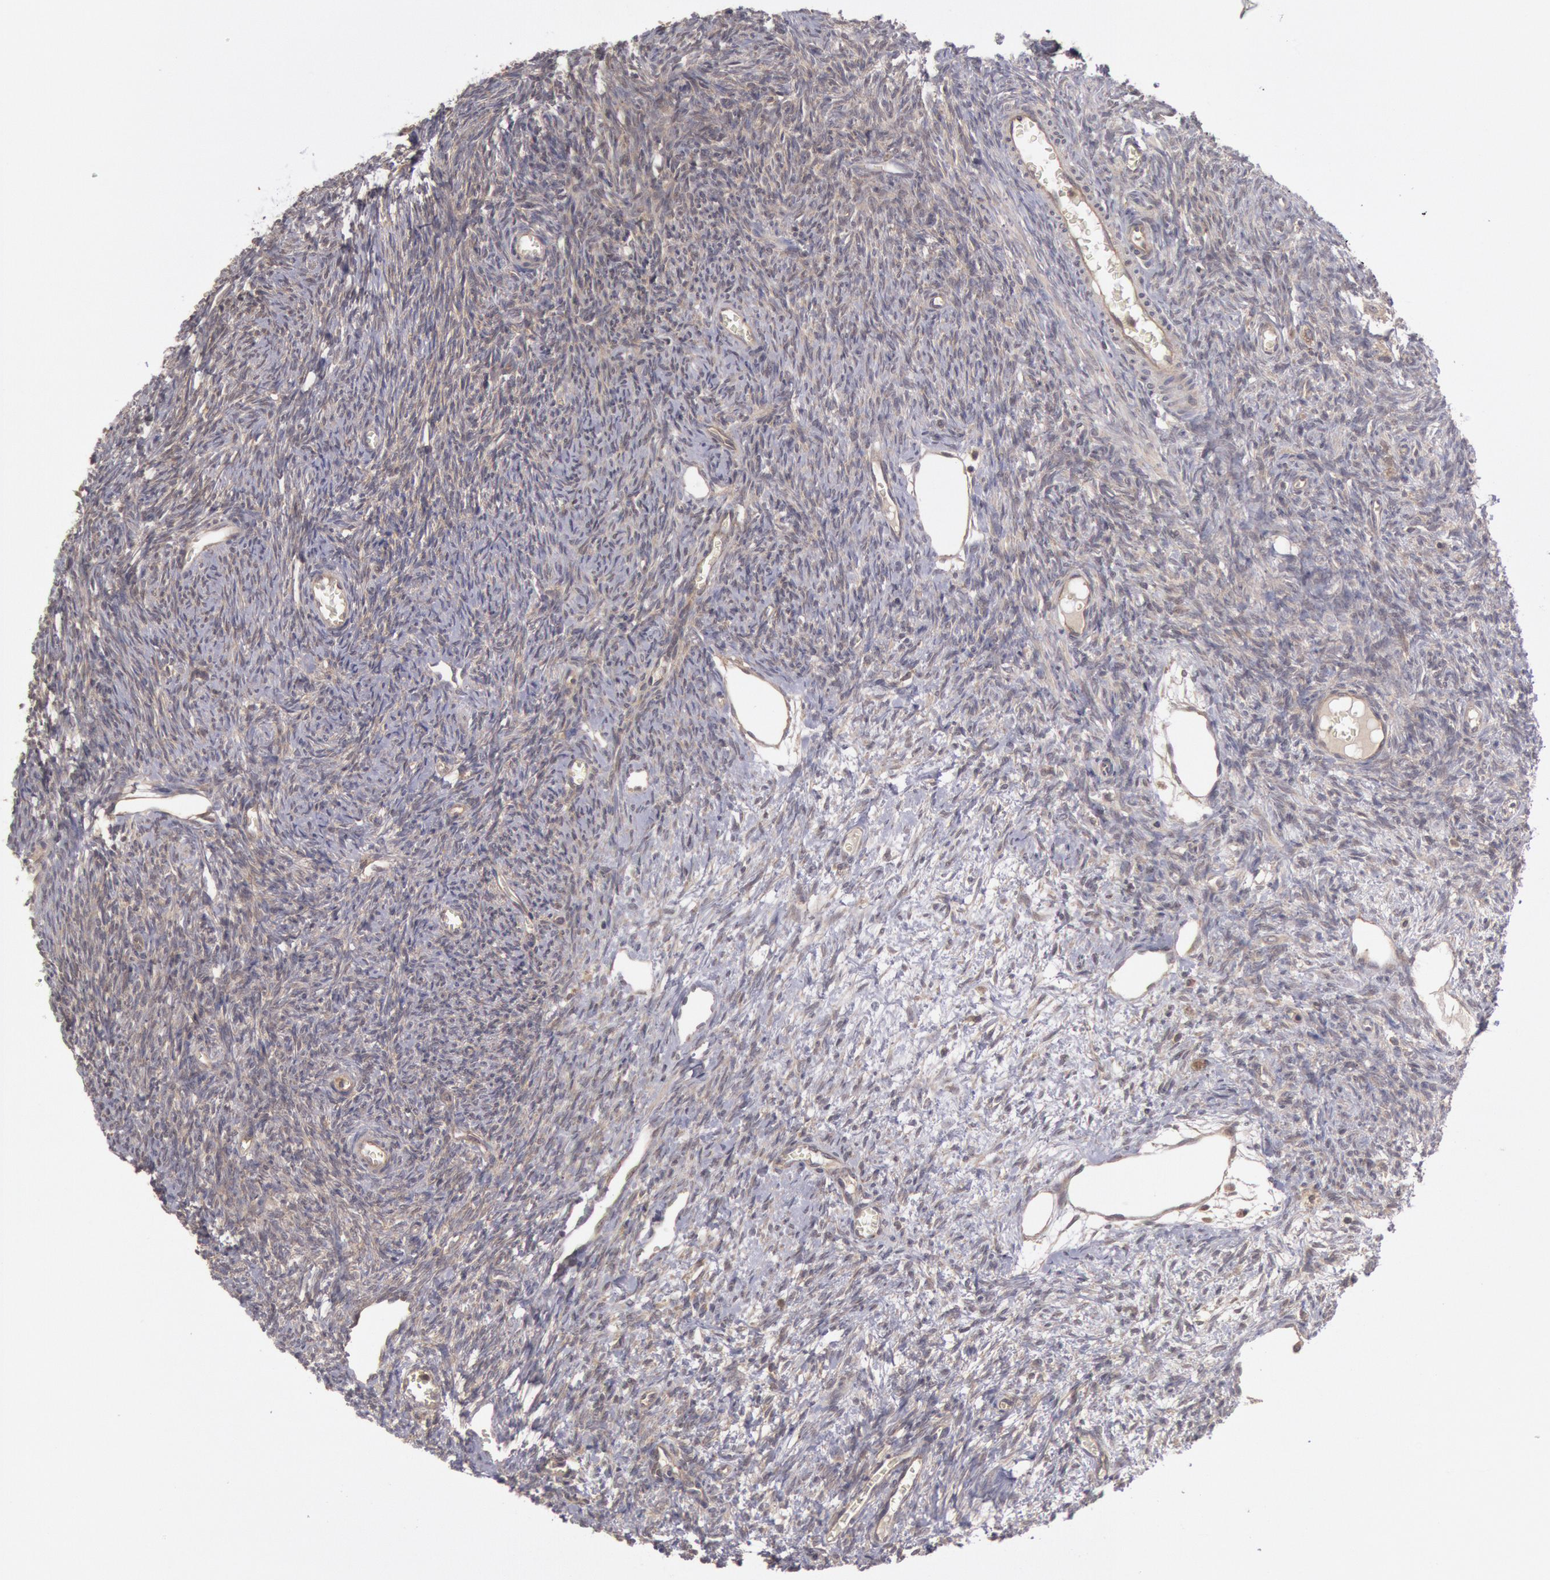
{"staining": {"intensity": "weak", "quantity": ">75%", "location": "cytoplasmic/membranous"}, "tissue": "ovary", "cell_type": "Follicle cells", "image_type": "normal", "snomed": [{"axis": "morphology", "description": "Normal tissue, NOS"}, {"axis": "topography", "description": "Ovary"}], "caption": "Brown immunohistochemical staining in benign ovary demonstrates weak cytoplasmic/membranous expression in about >75% of follicle cells. (DAB (3,3'-diaminobenzidine) IHC with brightfield microscopy, high magnification).", "gene": "BRAF", "patient": {"sex": "female", "age": 27}}